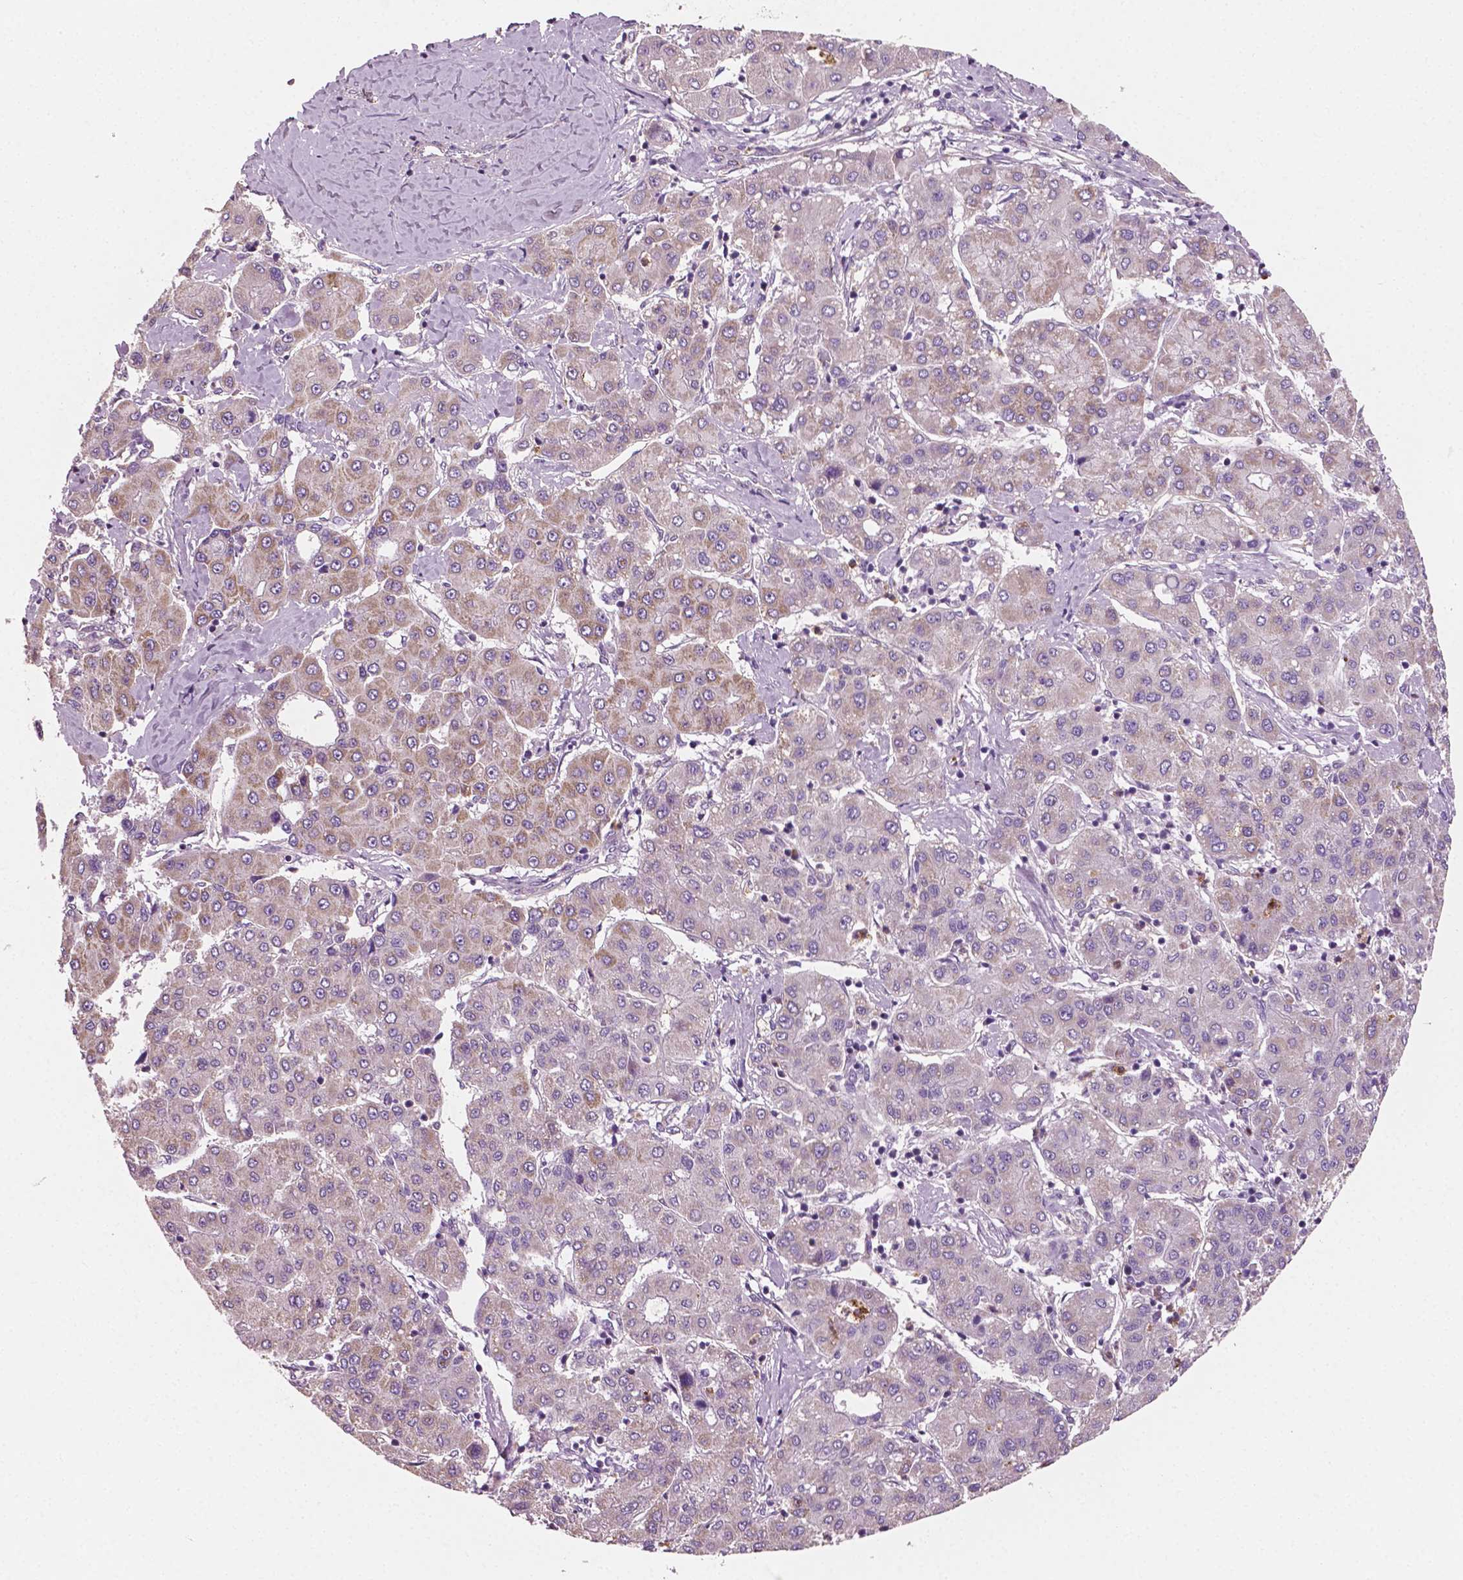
{"staining": {"intensity": "weak", "quantity": "<25%", "location": "cytoplasmic/membranous"}, "tissue": "liver cancer", "cell_type": "Tumor cells", "image_type": "cancer", "snomed": [{"axis": "morphology", "description": "Carcinoma, Hepatocellular, NOS"}, {"axis": "topography", "description": "Liver"}], "caption": "The micrograph reveals no staining of tumor cells in liver hepatocellular carcinoma. (Stains: DAB (3,3'-diaminobenzidine) immunohistochemistry (IHC) with hematoxylin counter stain, Microscopy: brightfield microscopy at high magnification).", "gene": "PTX3", "patient": {"sex": "male", "age": 65}}